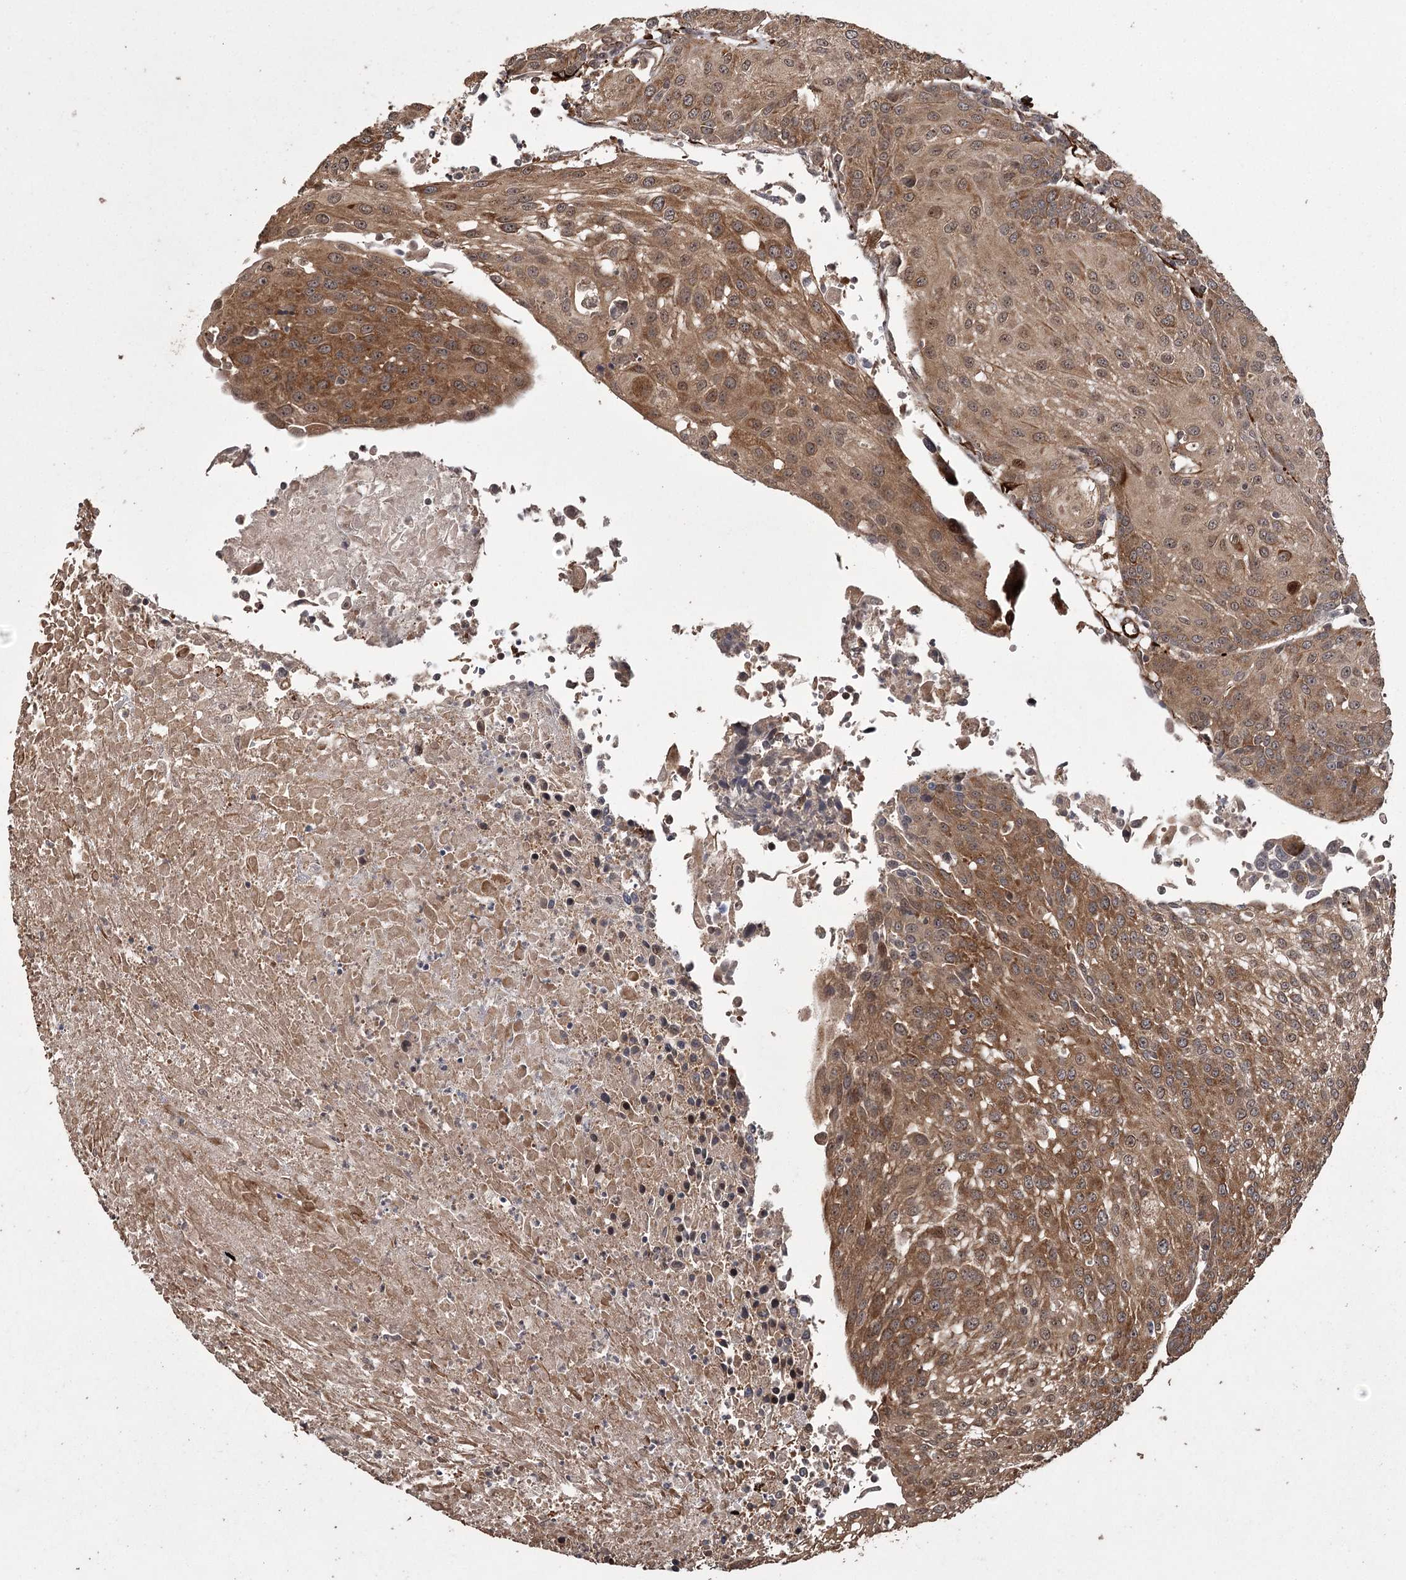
{"staining": {"intensity": "moderate", "quantity": ">75%", "location": "cytoplasmic/membranous,nuclear"}, "tissue": "urothelial cancer", "cell_type": "Tumor cells", "image_type": "cancer", "snomed": [{"axis": "morphology", "description": "Urothelial carcinoma, High grade"}, {"axis": "topography", "description": "Urinary bladder"}], "caption": "There is medium levels of moderate cytoplasmic/membranous and nuclear staining in tumor cells of urothelial cancer, as demonstrated by immunohistochemical staining (brown color).", "gene": "RPAP3", "patient": {"sex": "female", "age": 85}}